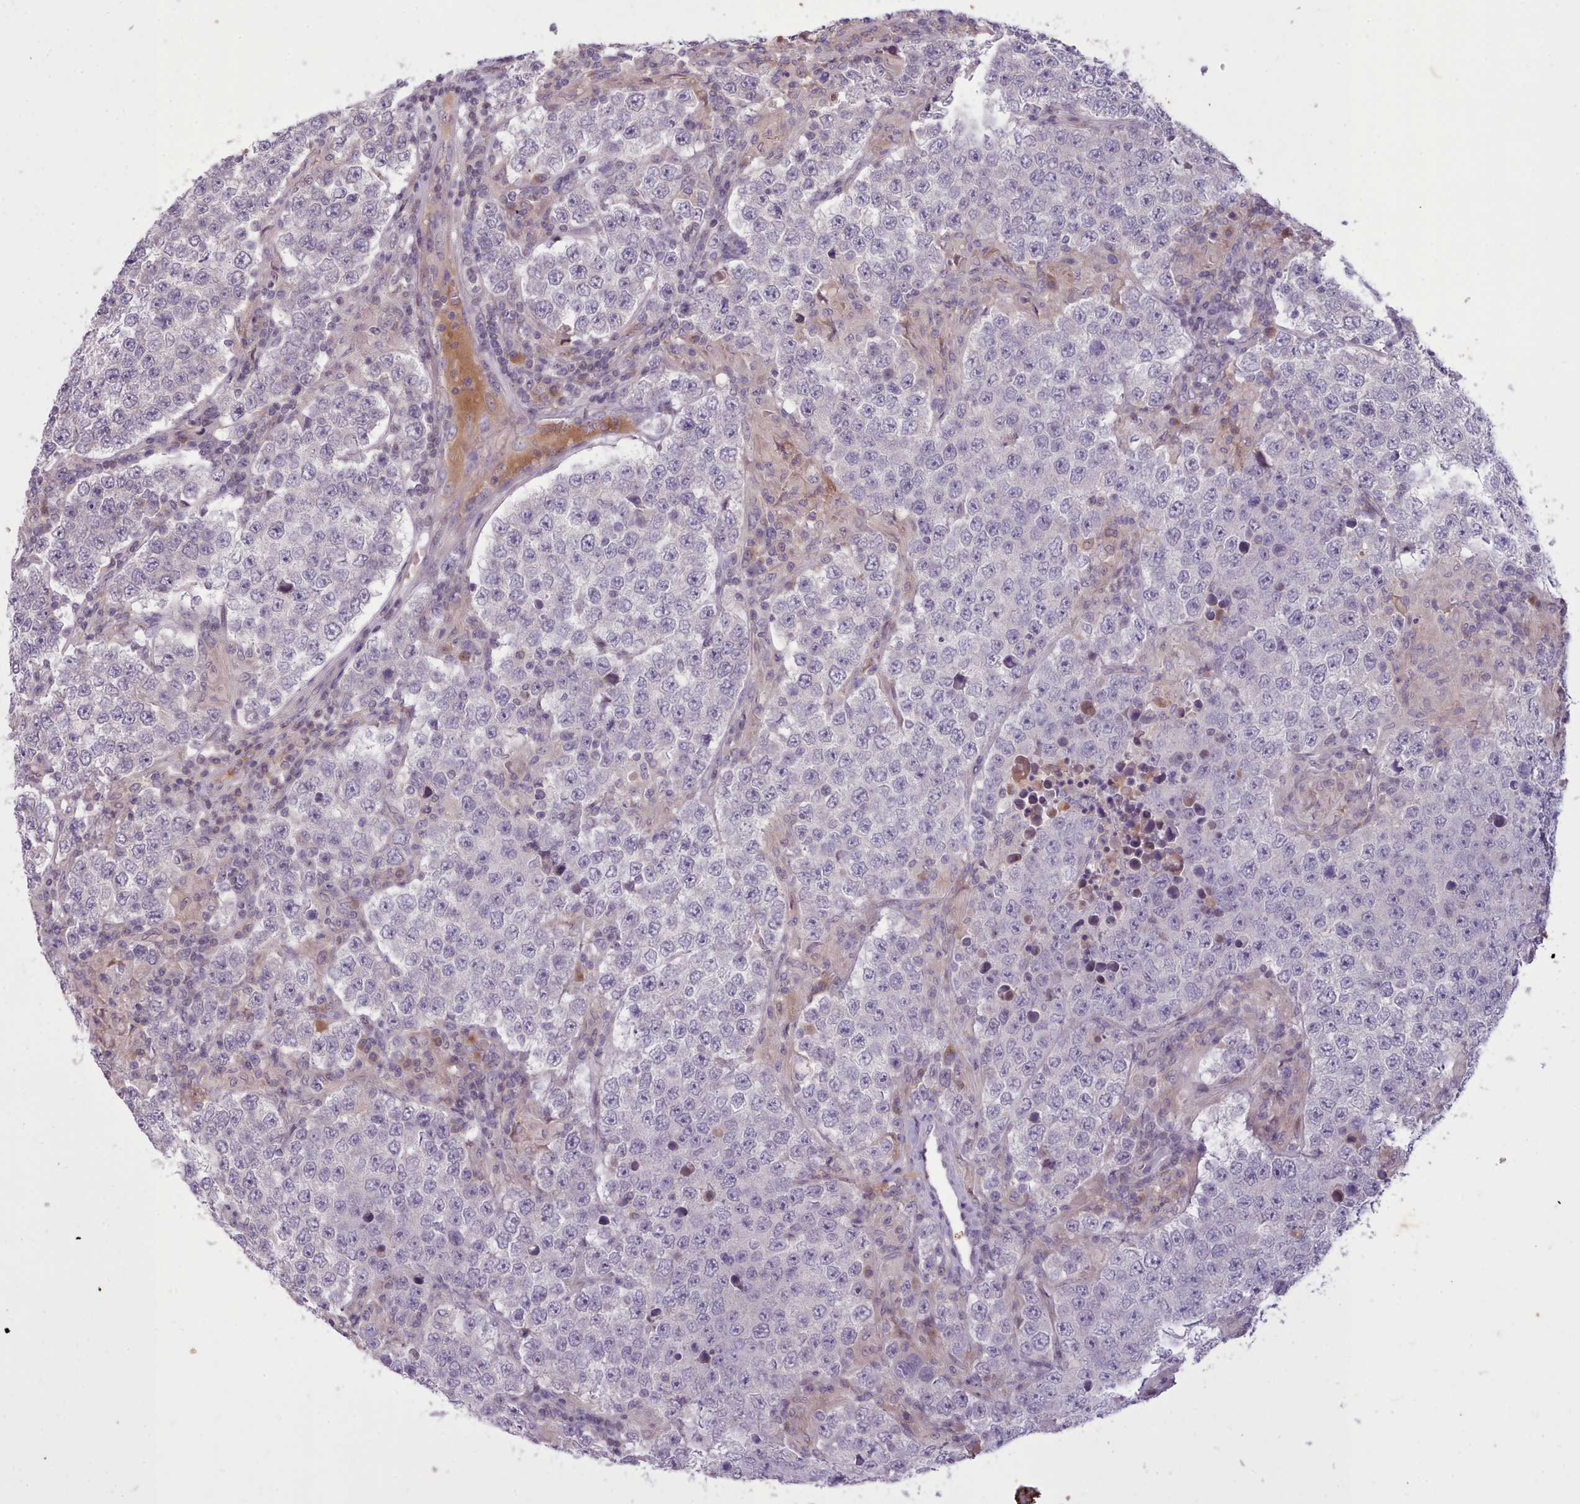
{"staining": {"intensity": "negative", "quantity": "none", "location": "none"}, "tissue": "testis cancer", "cell_type": "Tumor cells", "image_type": "cancer", "snomed": [{"axis": "morphology", "description": "Normal tissue, NOS"}, {"axis": "morphology", "description": "Urothelial carcinoma, High grade"}, {"axis": "morphology", "description": "Seminoma, NOS"}, {"axis": "morphology", "description": "Carcinoma, Embryonal, NOS"}, {"axis": "topography", "description": "Urinary bladder"}, {"axis": "topography", "description": "Testis"}], "caption": "Tumor cells show no significant expression in testis cancer (urothelial carcinoma (high-grade)).", "gene": "NMRK1", "patient": {"sex": "male", "age": 41}}